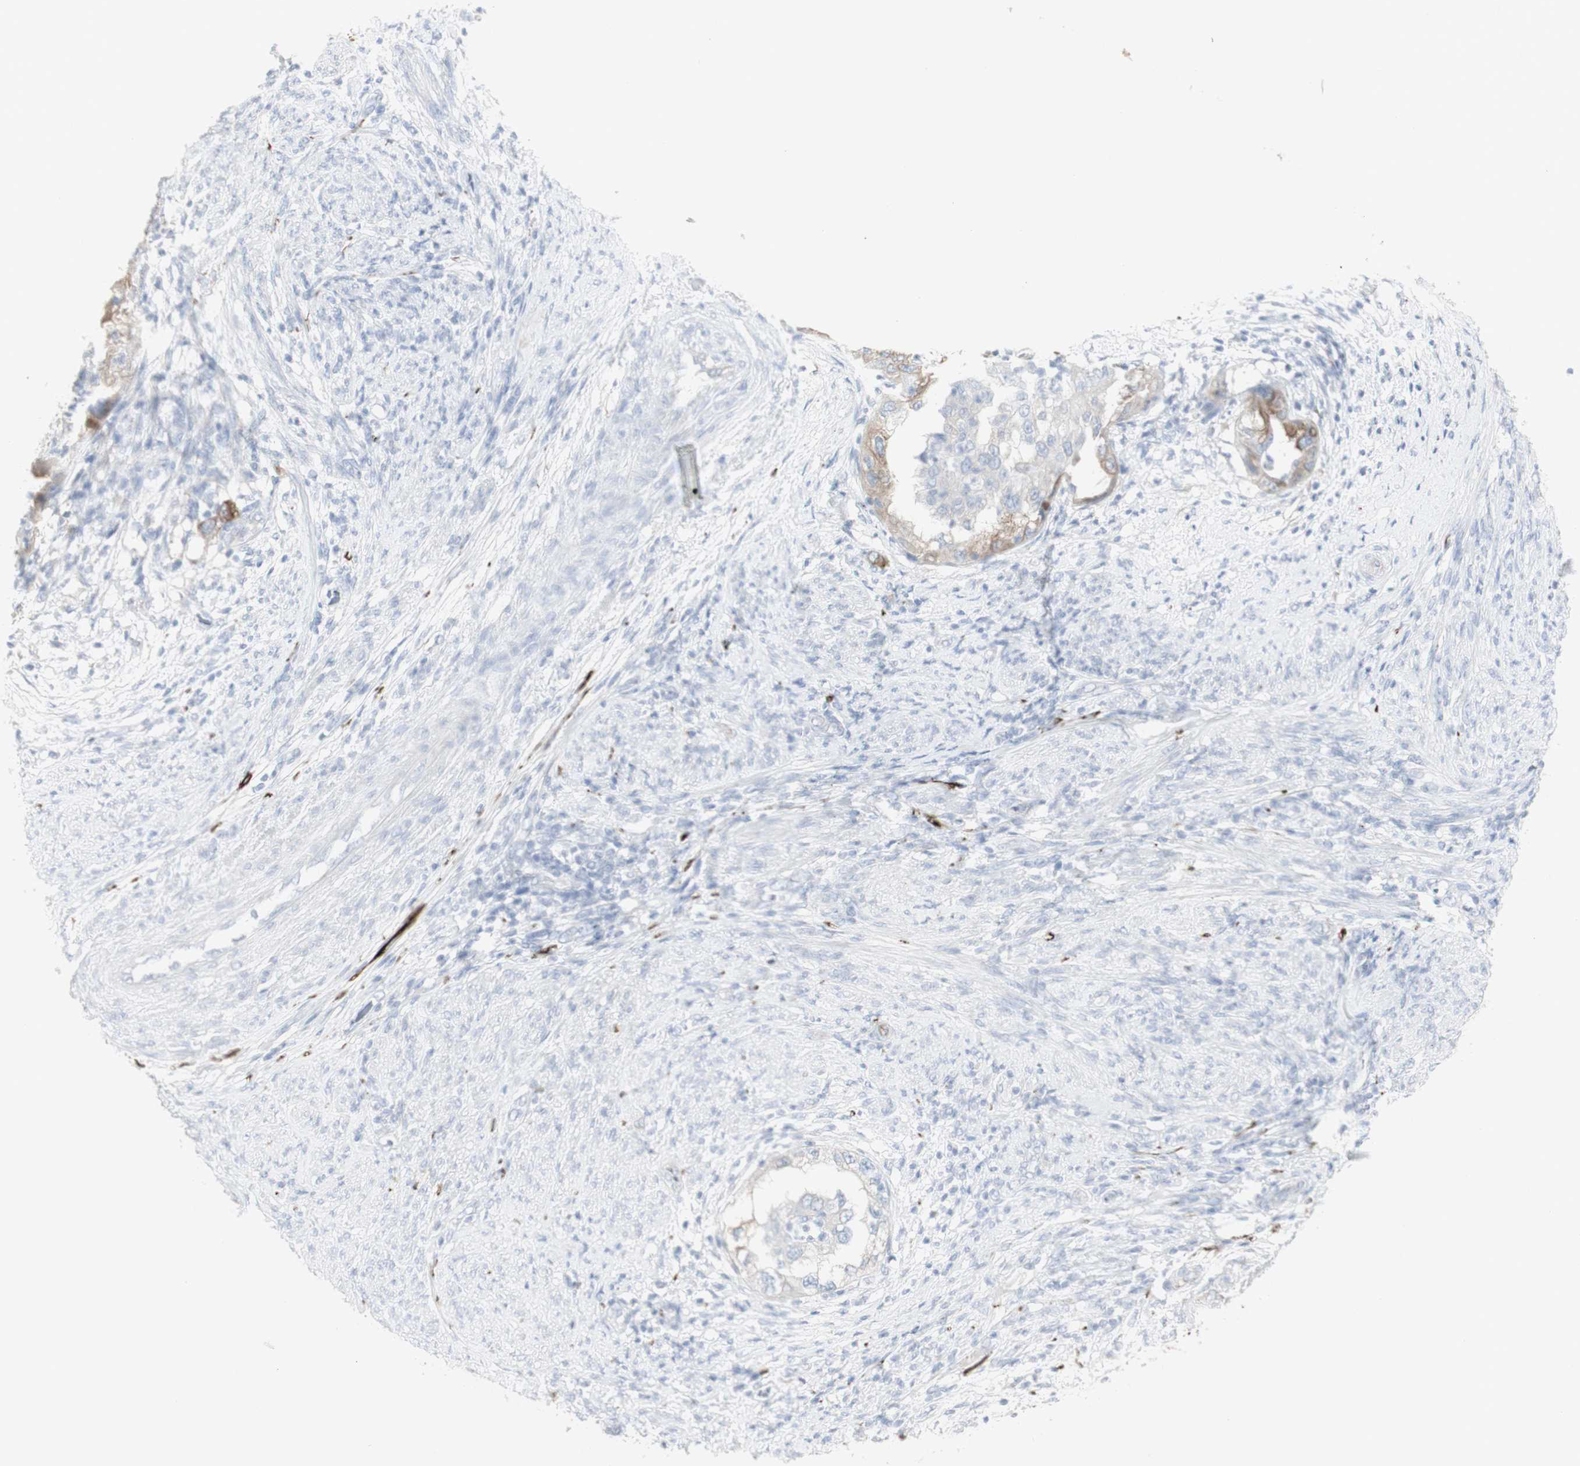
{"staining": {"intensity": "weak", "quantity": "25%-75%", "location": "cytoplasmic/membranous"}, "tissue": "endometrial cancer", "cell_type": "Tumor cells", "image_type": "cancer", "snomed": [{"axis": "morphology", "description": "Adenocarcinoma, NOS"}, {"axis": "topography", "description": "Endometrium"}], "caption": "Tumor cells demonstrate weak cytoplasmic/membranous staining in approximately 25%-75% of cells in endometrial cancer (adenocarcinoma). (IHC, brightfield microscopy, high magnification).", "gene": "ENSG00000198211", "patient": {"sex": "female", "age": 85}}